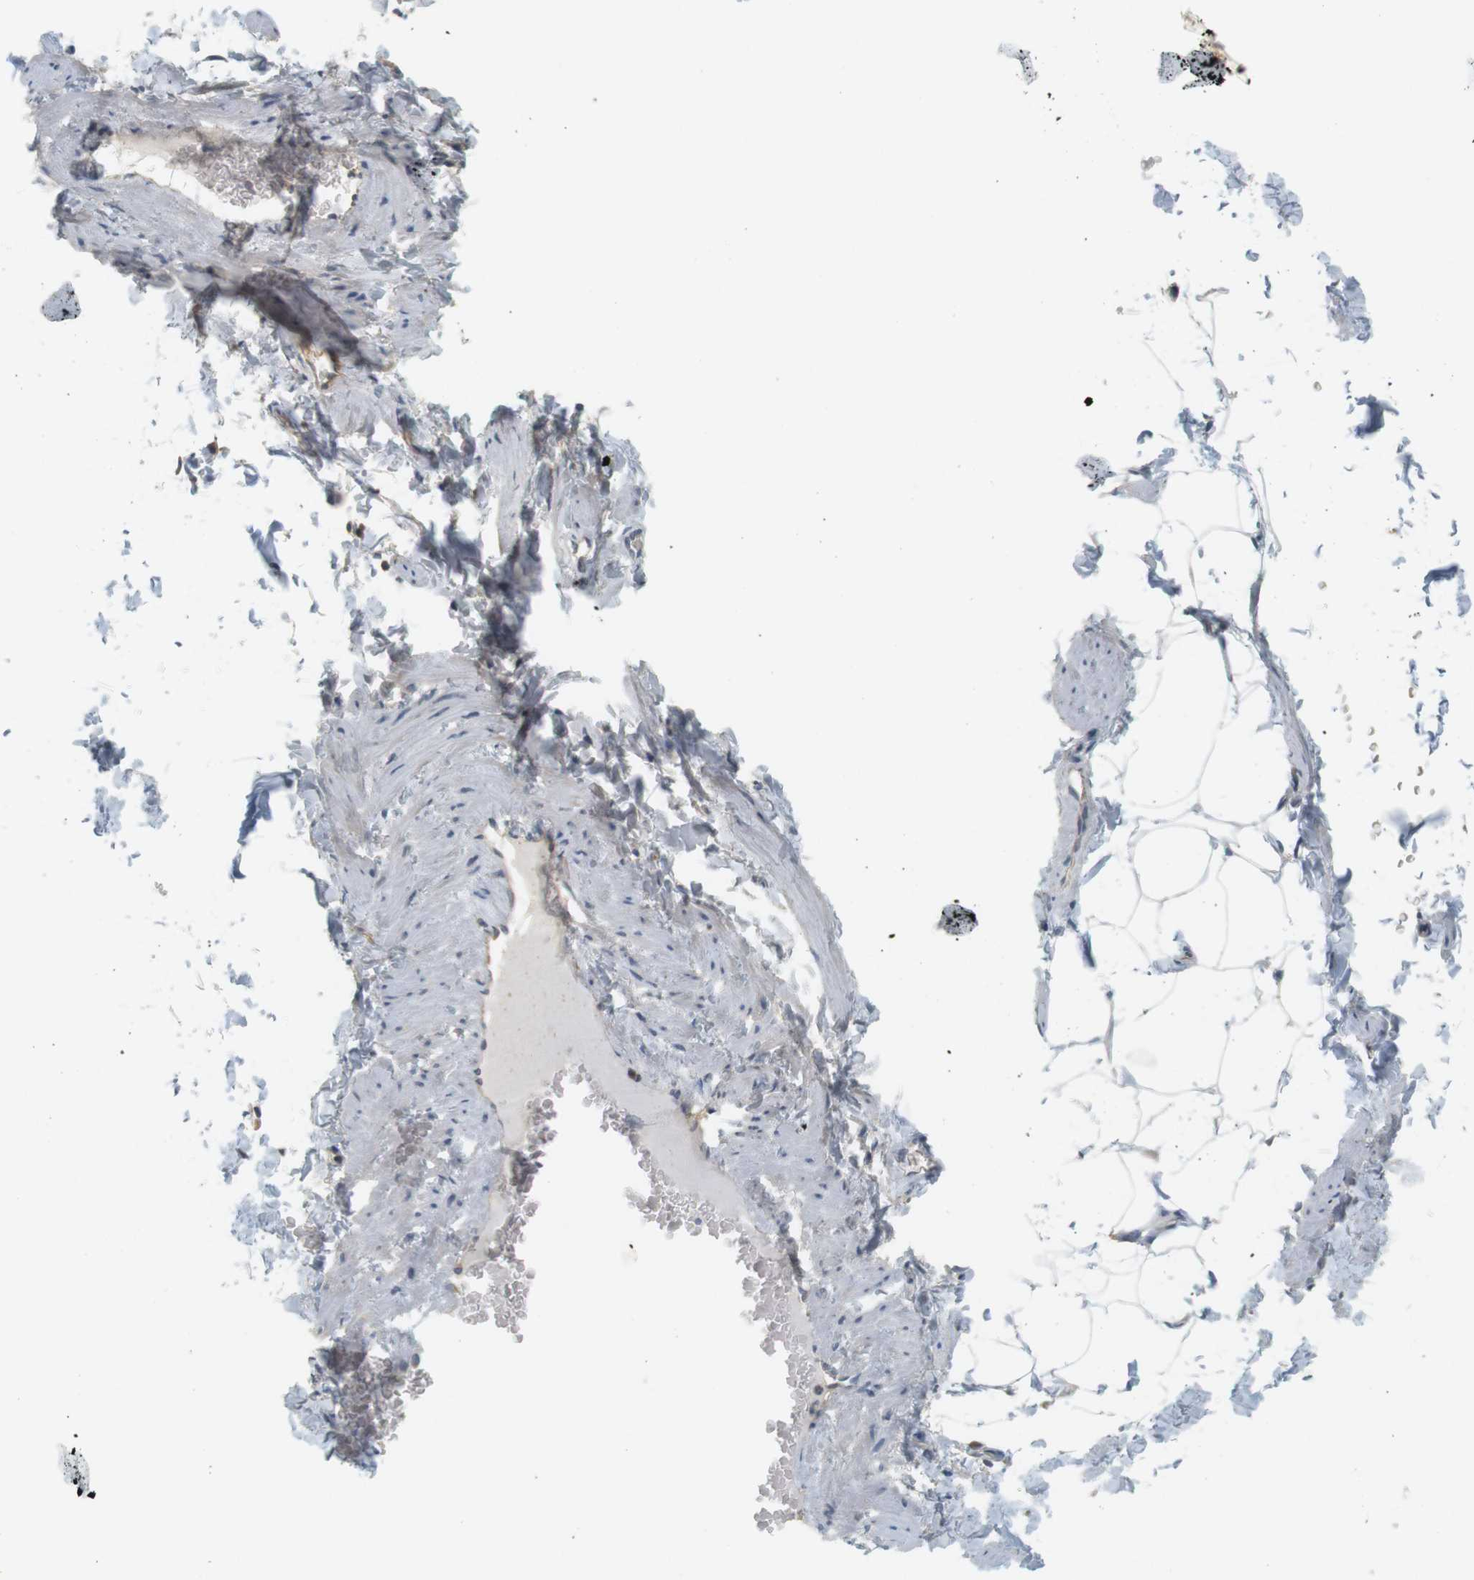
{"staining": {"intensity": "weak", "quantity": ">75%", "location": "cytoplasmic/membranous"}, "tissue": "adipose tissue", "cell_type": "Adipocytes", "image_type": "normal", "snomed": [{"axis": "morphology", "description": "Normal tissue, NOS"}, {"axis": "topography", "description": "Vascular tissue"}], "caption": "Immunohistochemistry staining of unremarkable adipose tissue, which displays low levels of weak cytoplasmic/membranous staining in about >75% of adipocytes indicating weak cytoplasmic/membranous protein staining. The staining was performed using DAB (brown) for protein detection and nuclei were counterstained in hematoxylin (blue).", "gene": "SH3GLB1", "patient": {"sex": "male", "age": 41}}